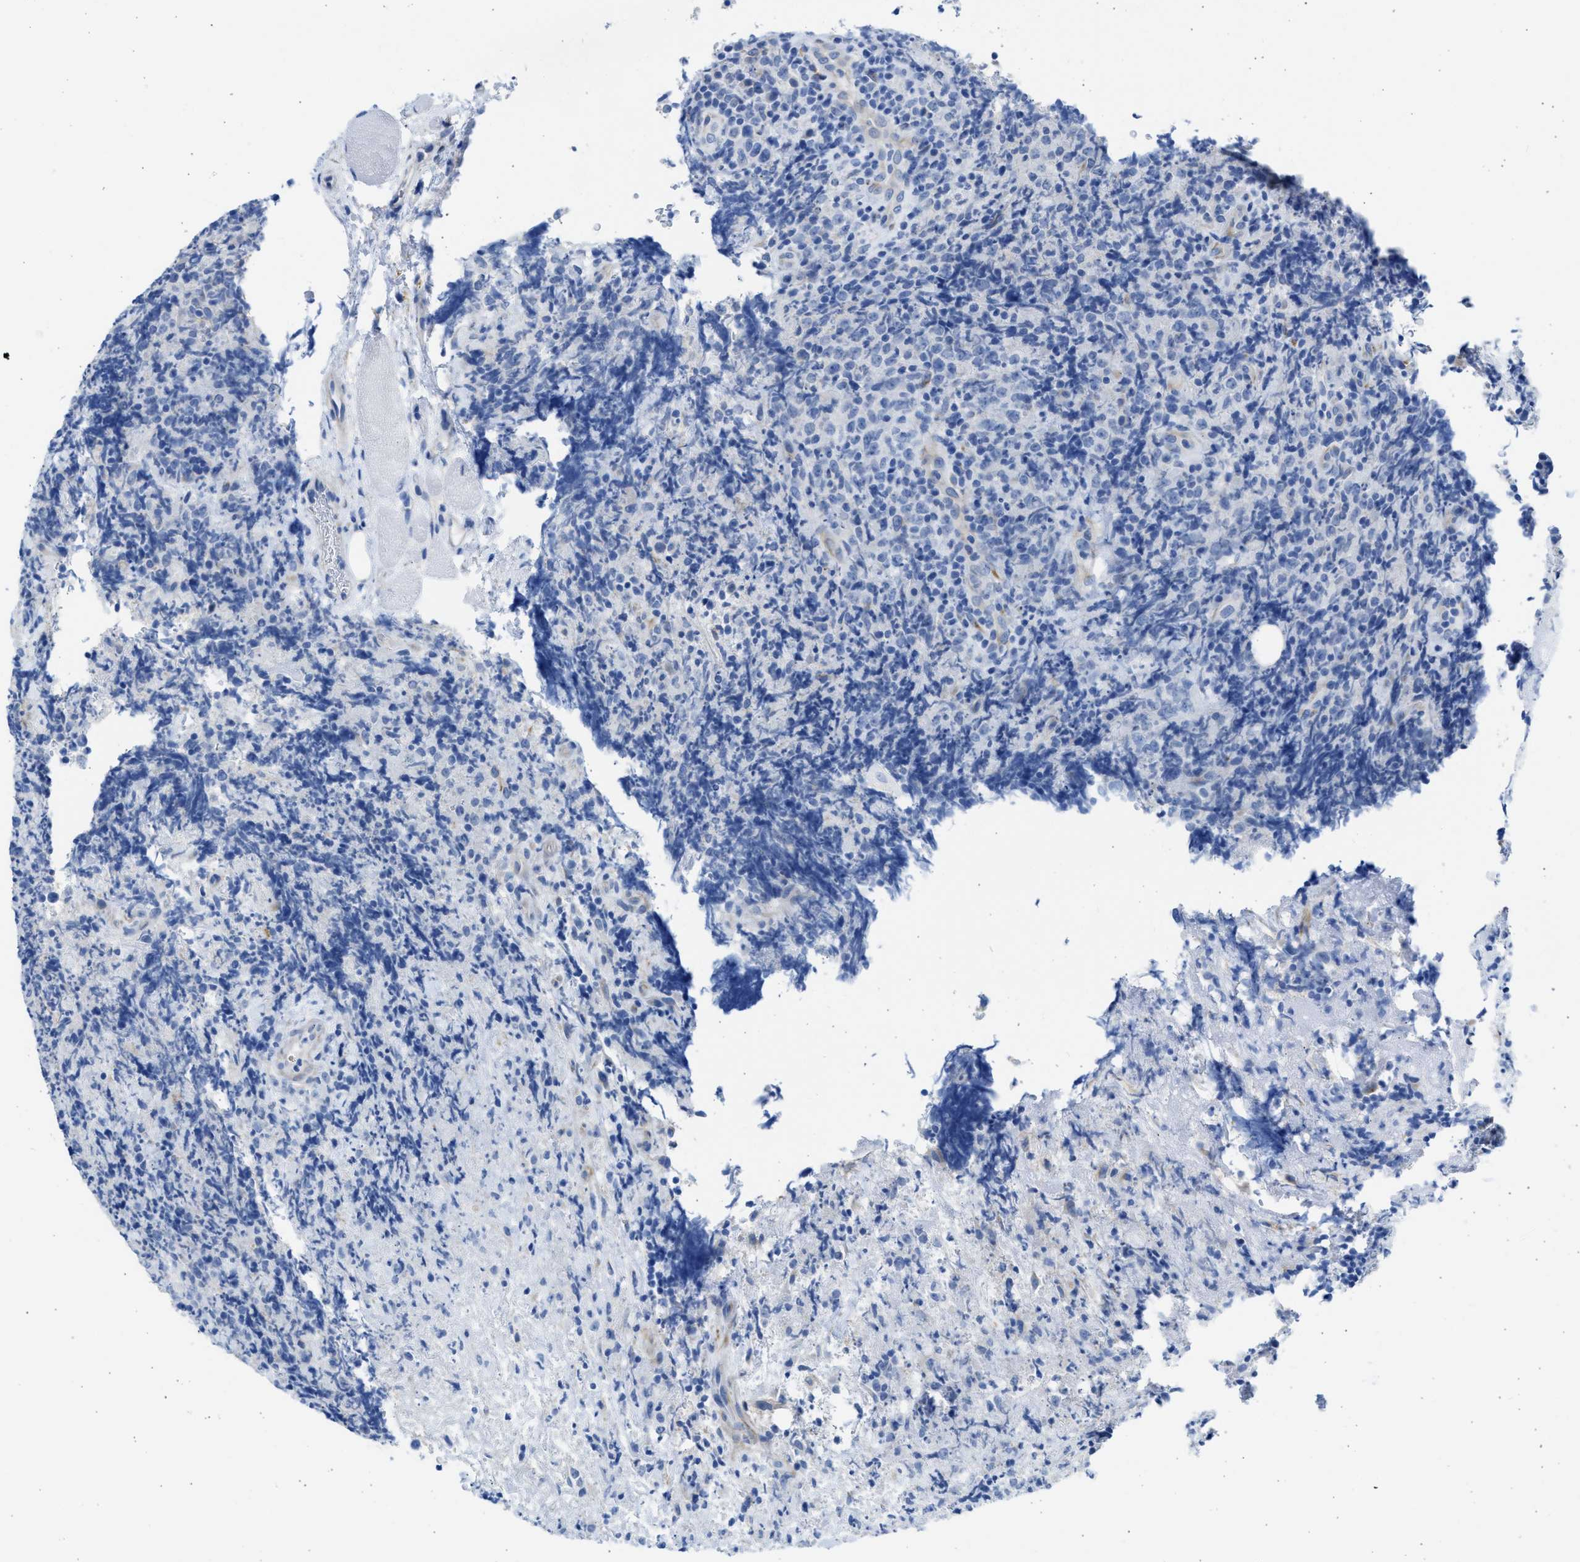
{"staining": {"intensity": "negative", "quantity": "none", "location": "none"}, "tissue": "lymphoma", "cell_type": "Tumor cells", "image_type": "cancer", "snomed": [{"axis": "morphology", "description": "Malignant lymphoma, non-Hodgkin's type, High grade"}, {"axis": "topography", "description": "Tonsil"}], "caption": "Tumor cells show no significant protein staining in lymphoma.", "gene": "SPATA3", "patient": {"sex": "female", "age": 36}}